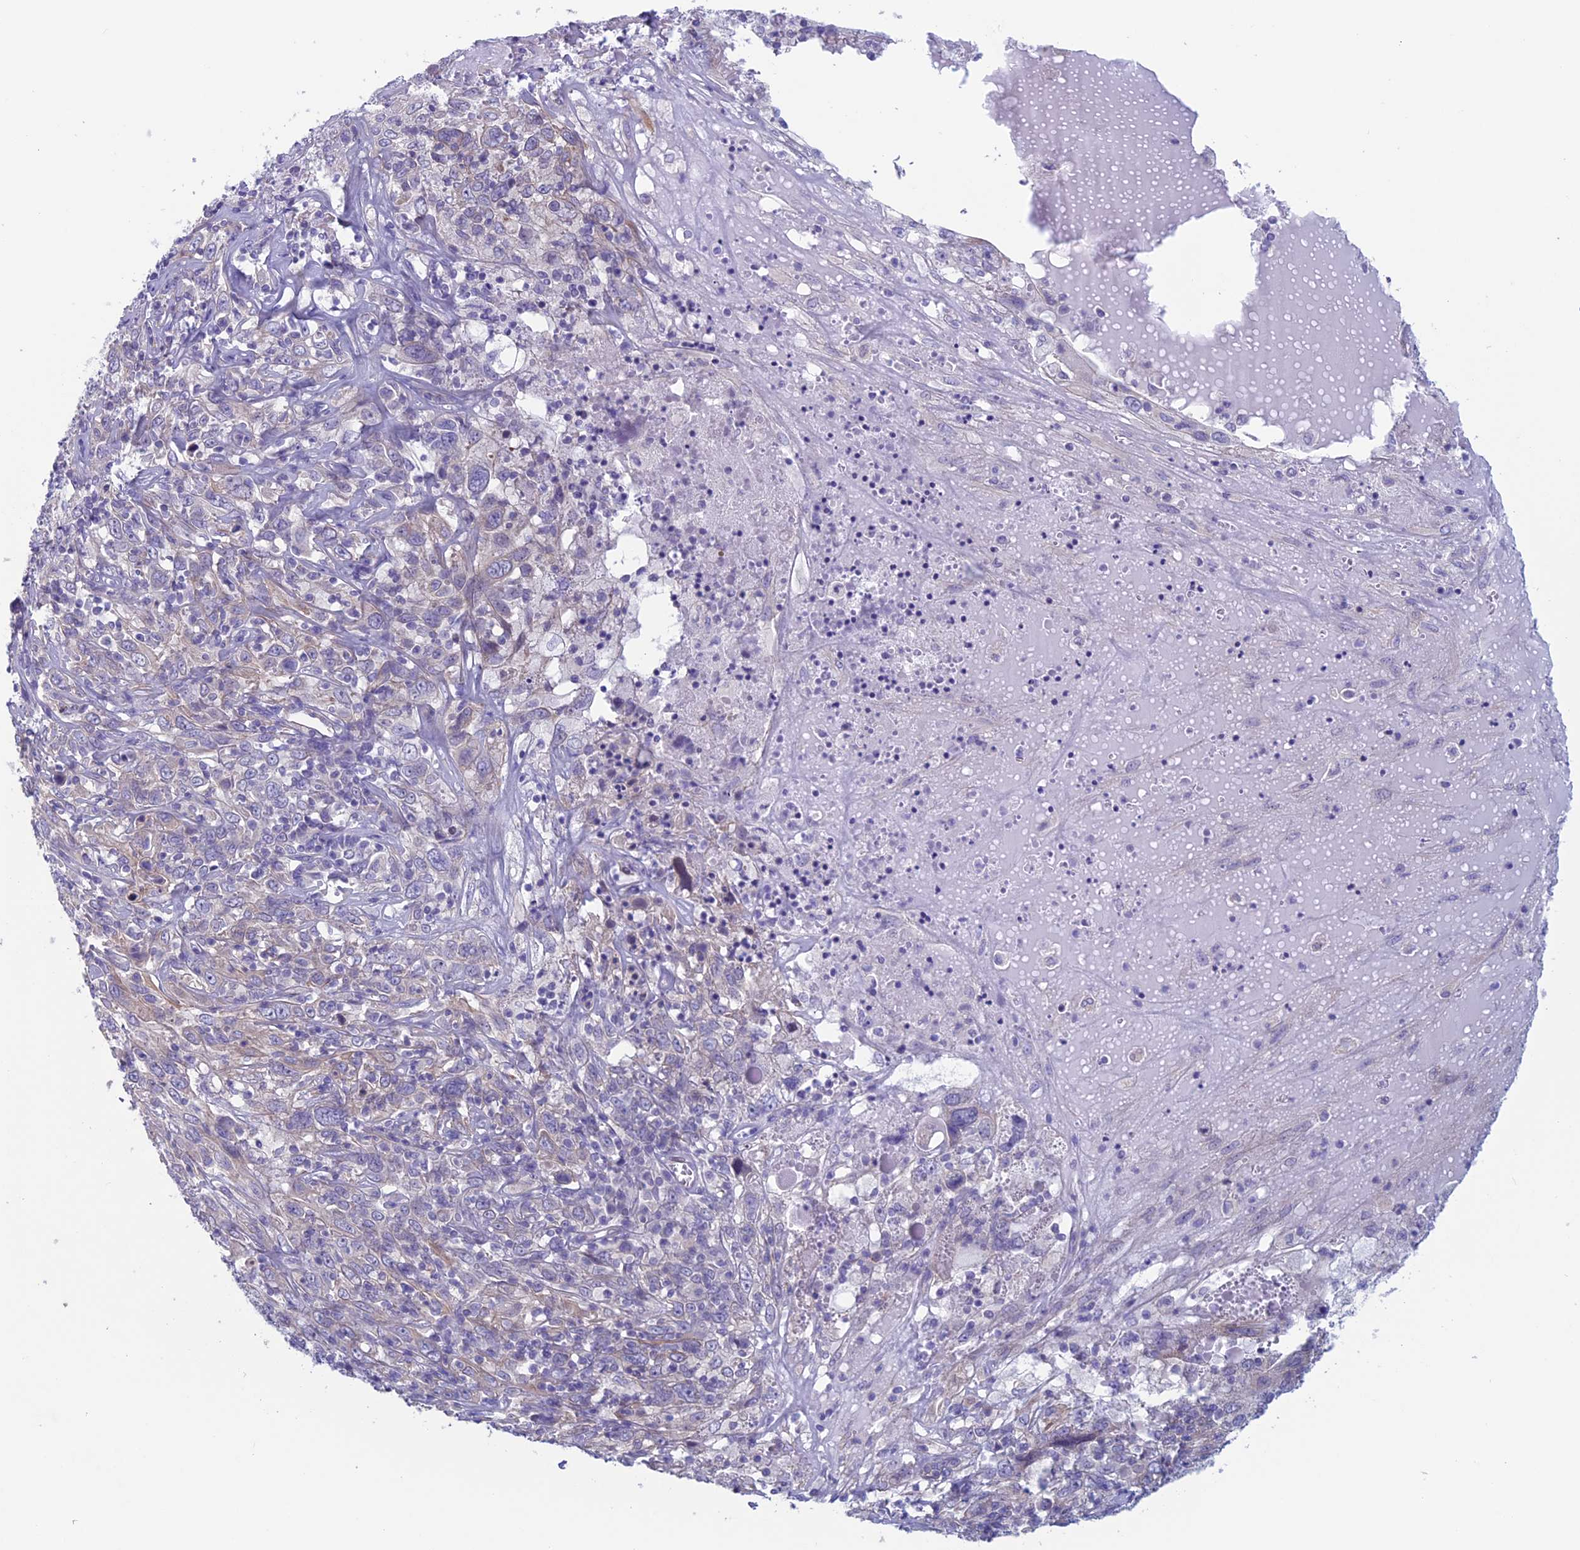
{"staining": {"intensity": "weak", "quantity": "<25%", "location": "cytoplasmic/membranous"}, "tissue": "cervical cancer", "cell_type": "Tumor cells", "image_type": "cancer", "snomed": [{"axis": "morphology", "description": "Squamous cell carcinoma, NOS"}, {"axis": "topography", "description": "Cervix"}], "caption": "IHC image of human squamous cell carcinoma (cervical) stained for a protein (brown), which demonstrates no staining in tumor cells.", "gene": "CNOT6L", "patient": {"sex": "female", "age": 46}}